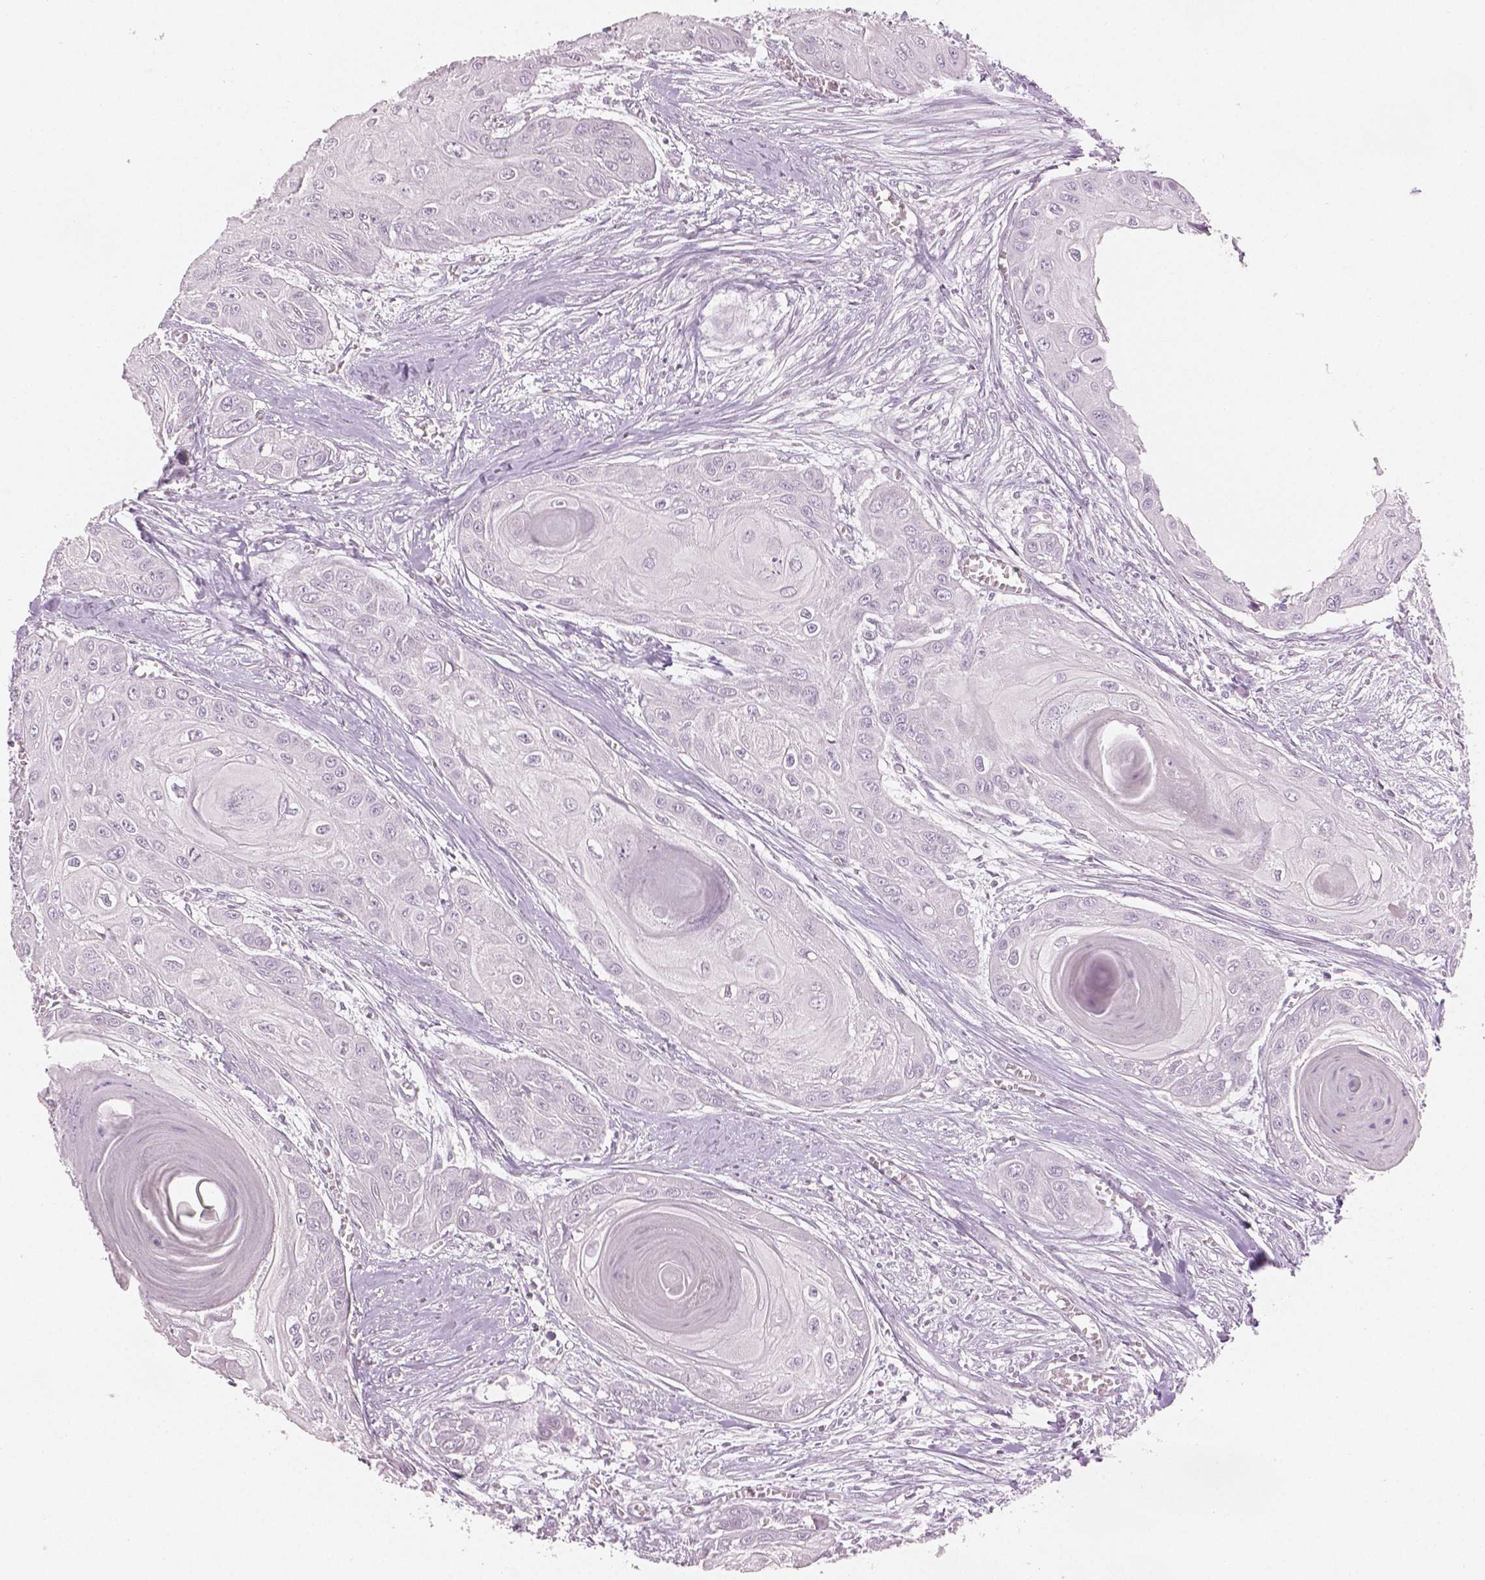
{"staining": {"intensity": "negative", "quantity": "none", "location": "none"}, "tissue": "head and neck cancer", "cell_type": "Tumor cells", "image_type": "cancer", "snomed": [{"axis": "morphology", "description": "Squamous cell carcinoma, NOS"}, {"axis": "topography", "description": "Oral tissue"}, {"axis": "topography", "description": "Head-Neck"}], "caption": "DAB (3,3'-diaminobenzidine) immunohistochemical staining of human head and neck cancer (squamous cell carcinoma) shows no significant expression in tumor cells.", "gene": "PLIN4", "patient": {"sex": "male", "age": 71}}